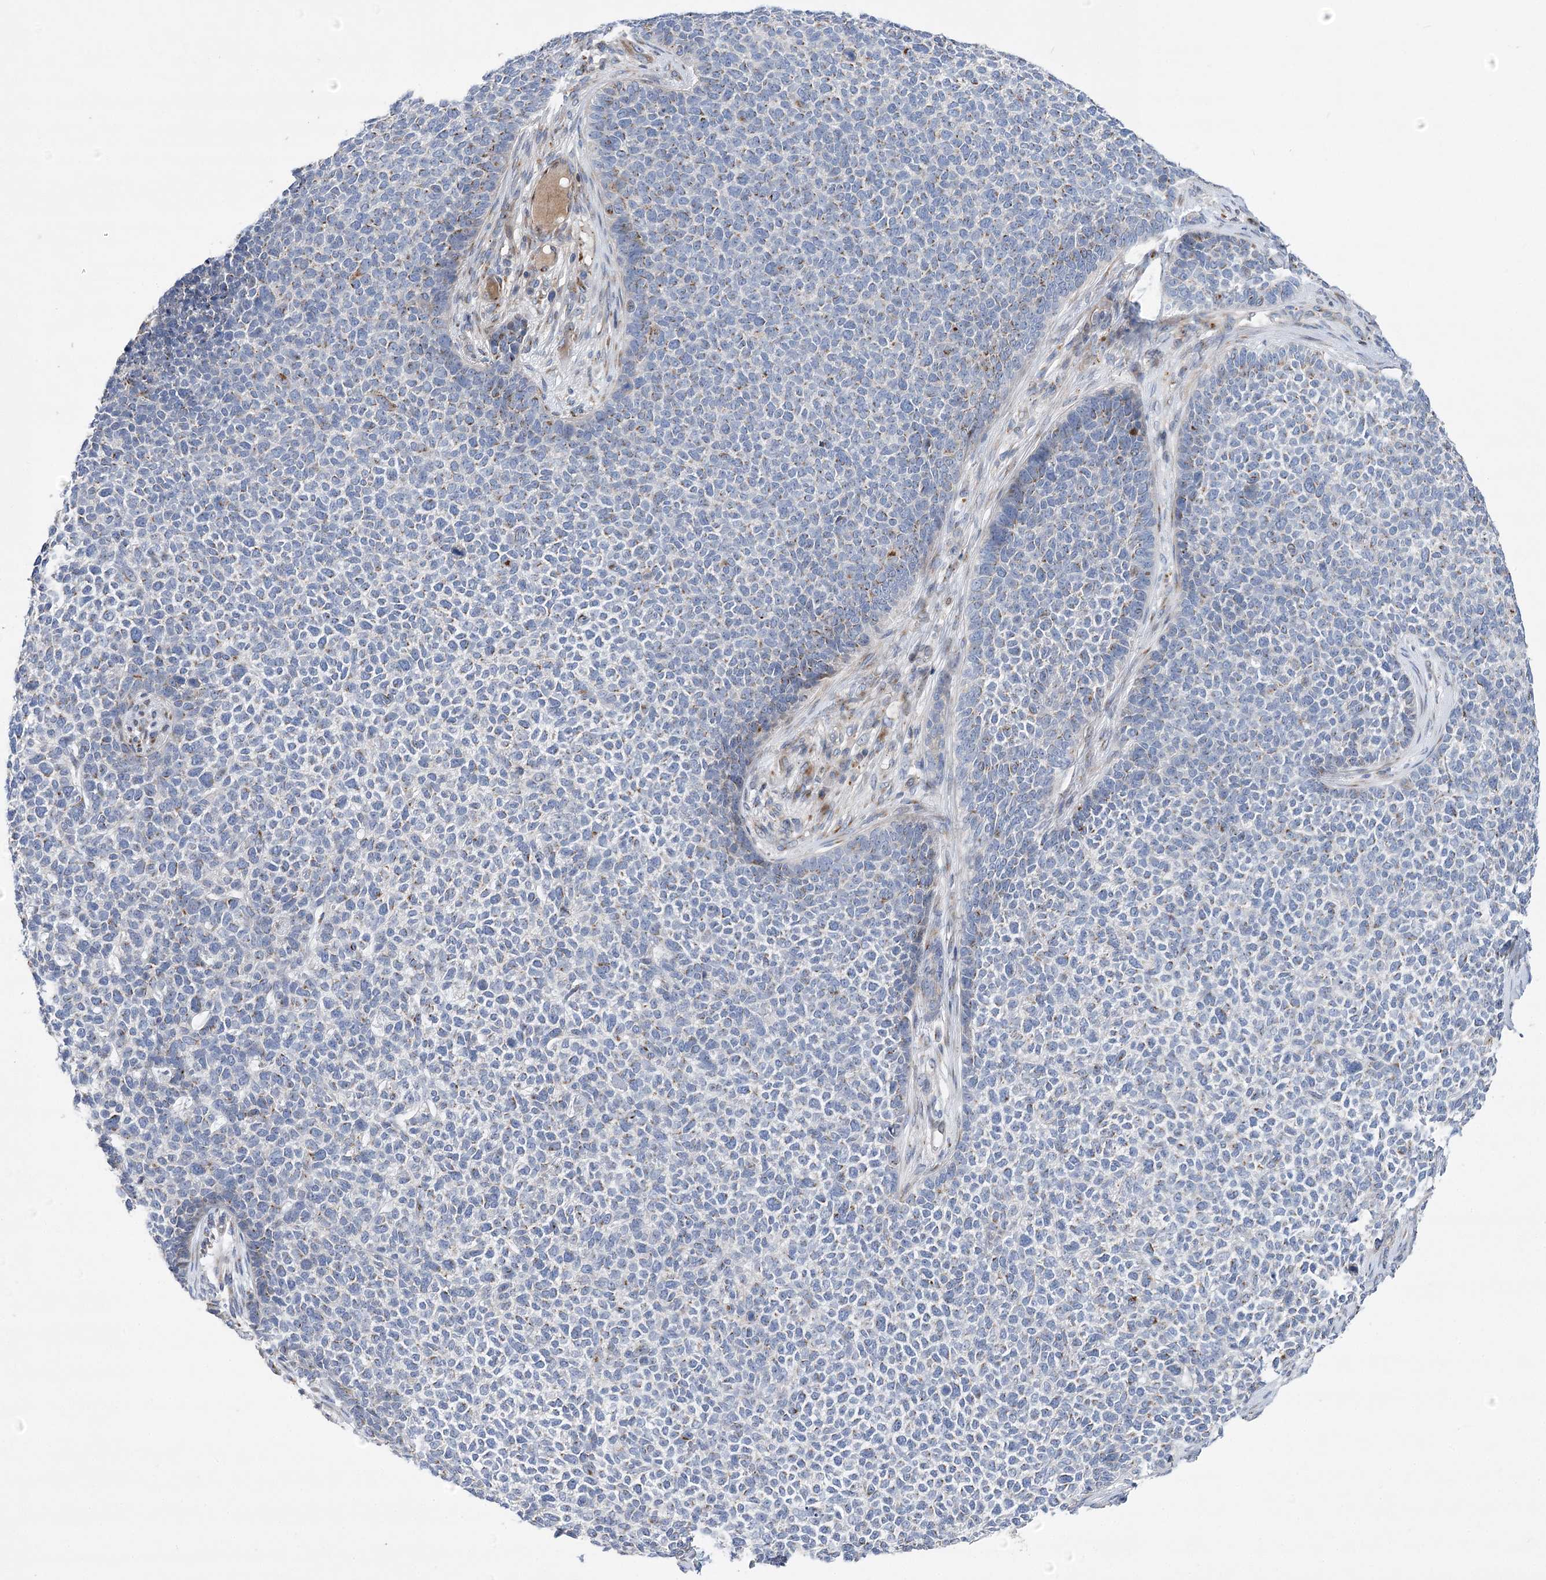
{"staining": {"intensity": "moderate", "quantity": "25%-75%", "location": "cytoplasmic/membranous"}, "tissue": "skin cancer", "cell_type": "Tumor cells", "image_type": "cancer", "snomed": [{"axis": "morphology", "description": "Basal cell carcinoma"}, {"axis": "topography", "description": "Skin"}], "caption": "Protein analysis of skin cancer (basal cell carcinoma) tissue demonstrates moderate cytoplasmic/membranous expression in approximately 25%-75% of tumor cells.", "gene": "NME7", "patient": {"sex": "female", "age": 84}}